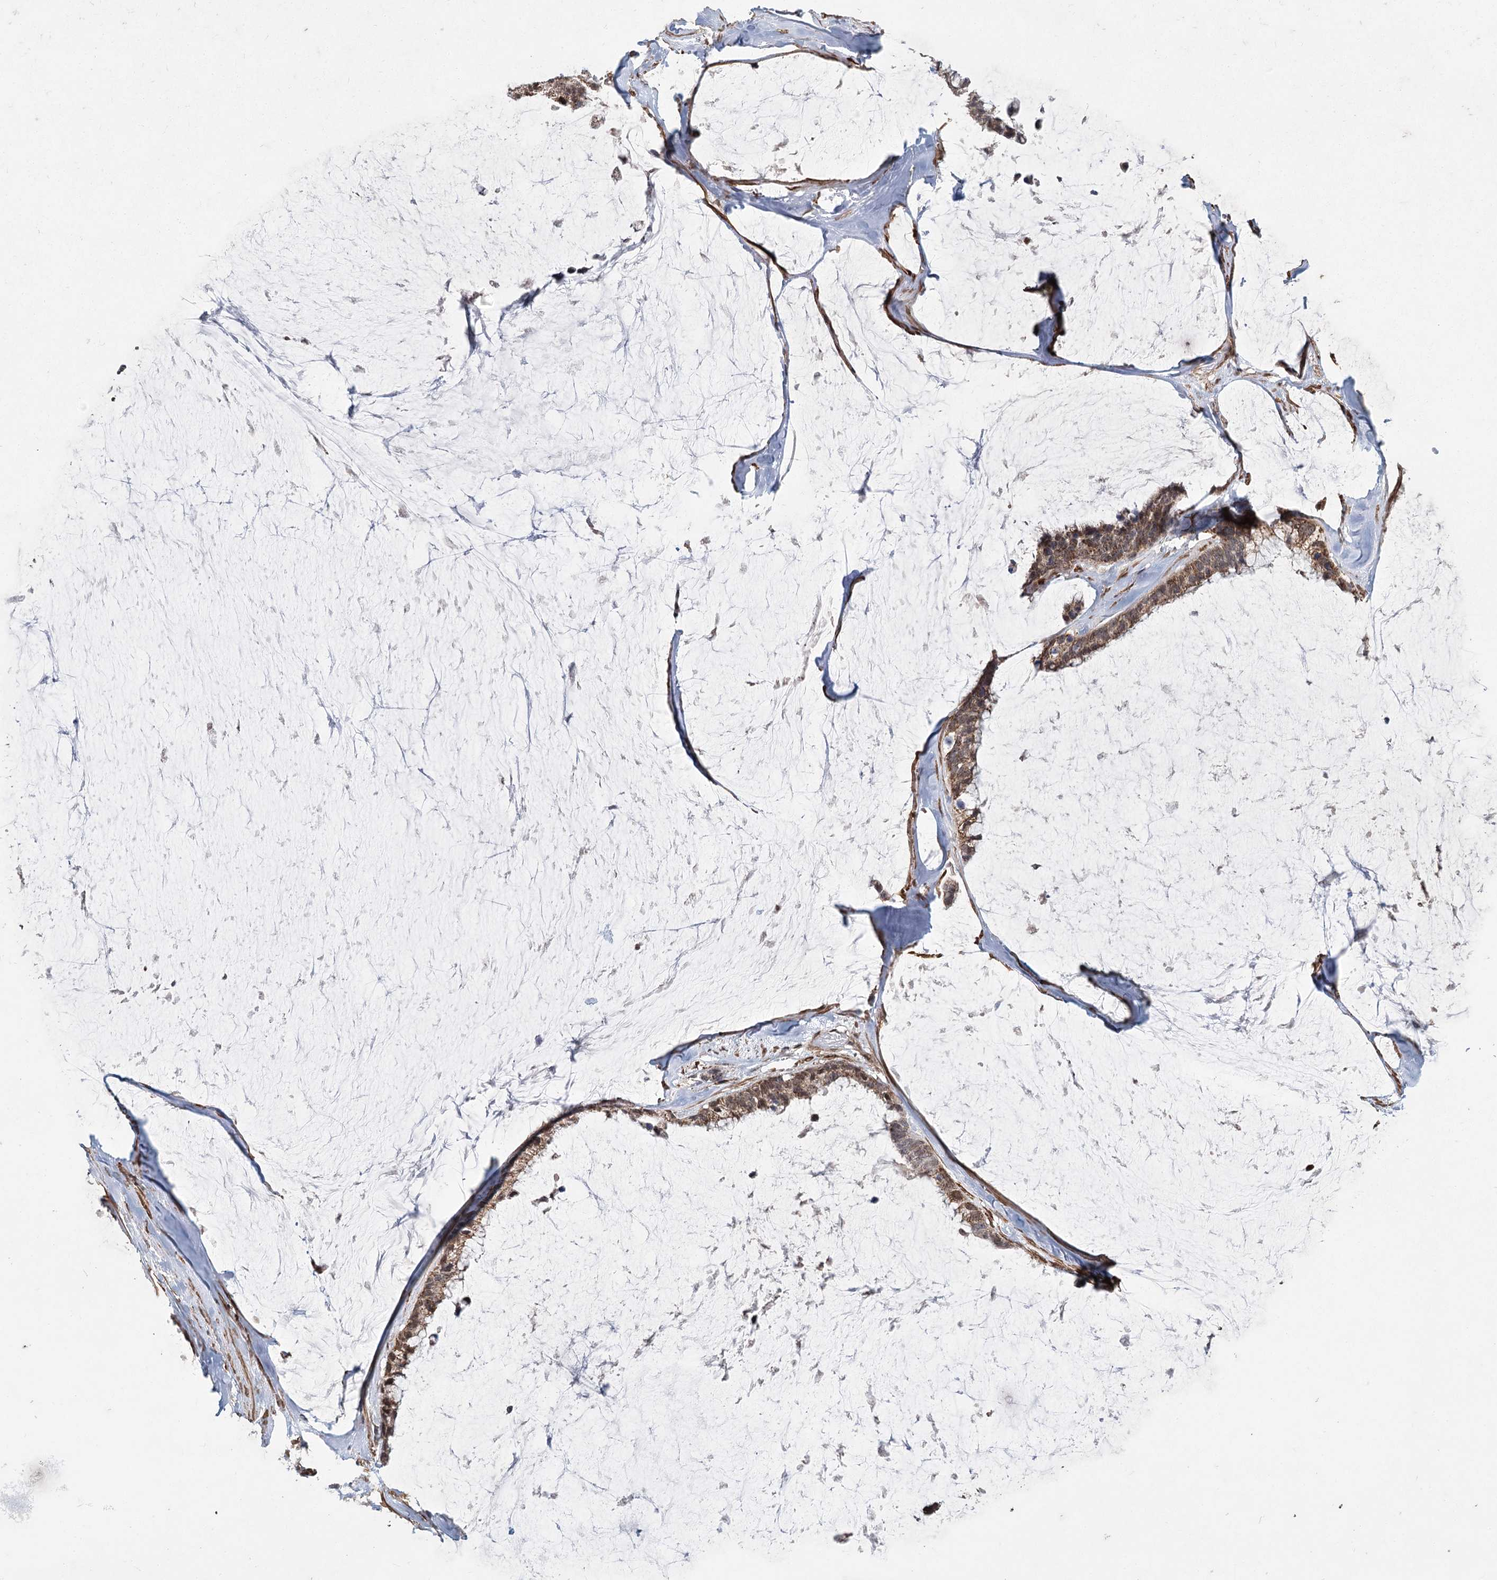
{"staining": {"intensity": "moderate", "quantity": ">75%", "location": "cytoplasmic/membranous"}, "tissue": "ovarian cancer", "cell_type": "Tumor cells", "image_type": "cancer", "snomed": [{"axis": "morphology", "description": "Cystadenocarcinoma, mucinous, NOS"}, {"axis": "topography", "description": "Ovary"}], "caption": "IHC of ovarian cancer reveals medium levels of moderate cytoplasmic/membranous expression in approximately >75% of tumor cells.", "gene": "ZCCHC24", "patient": {"sex": "female", "age": 39}}